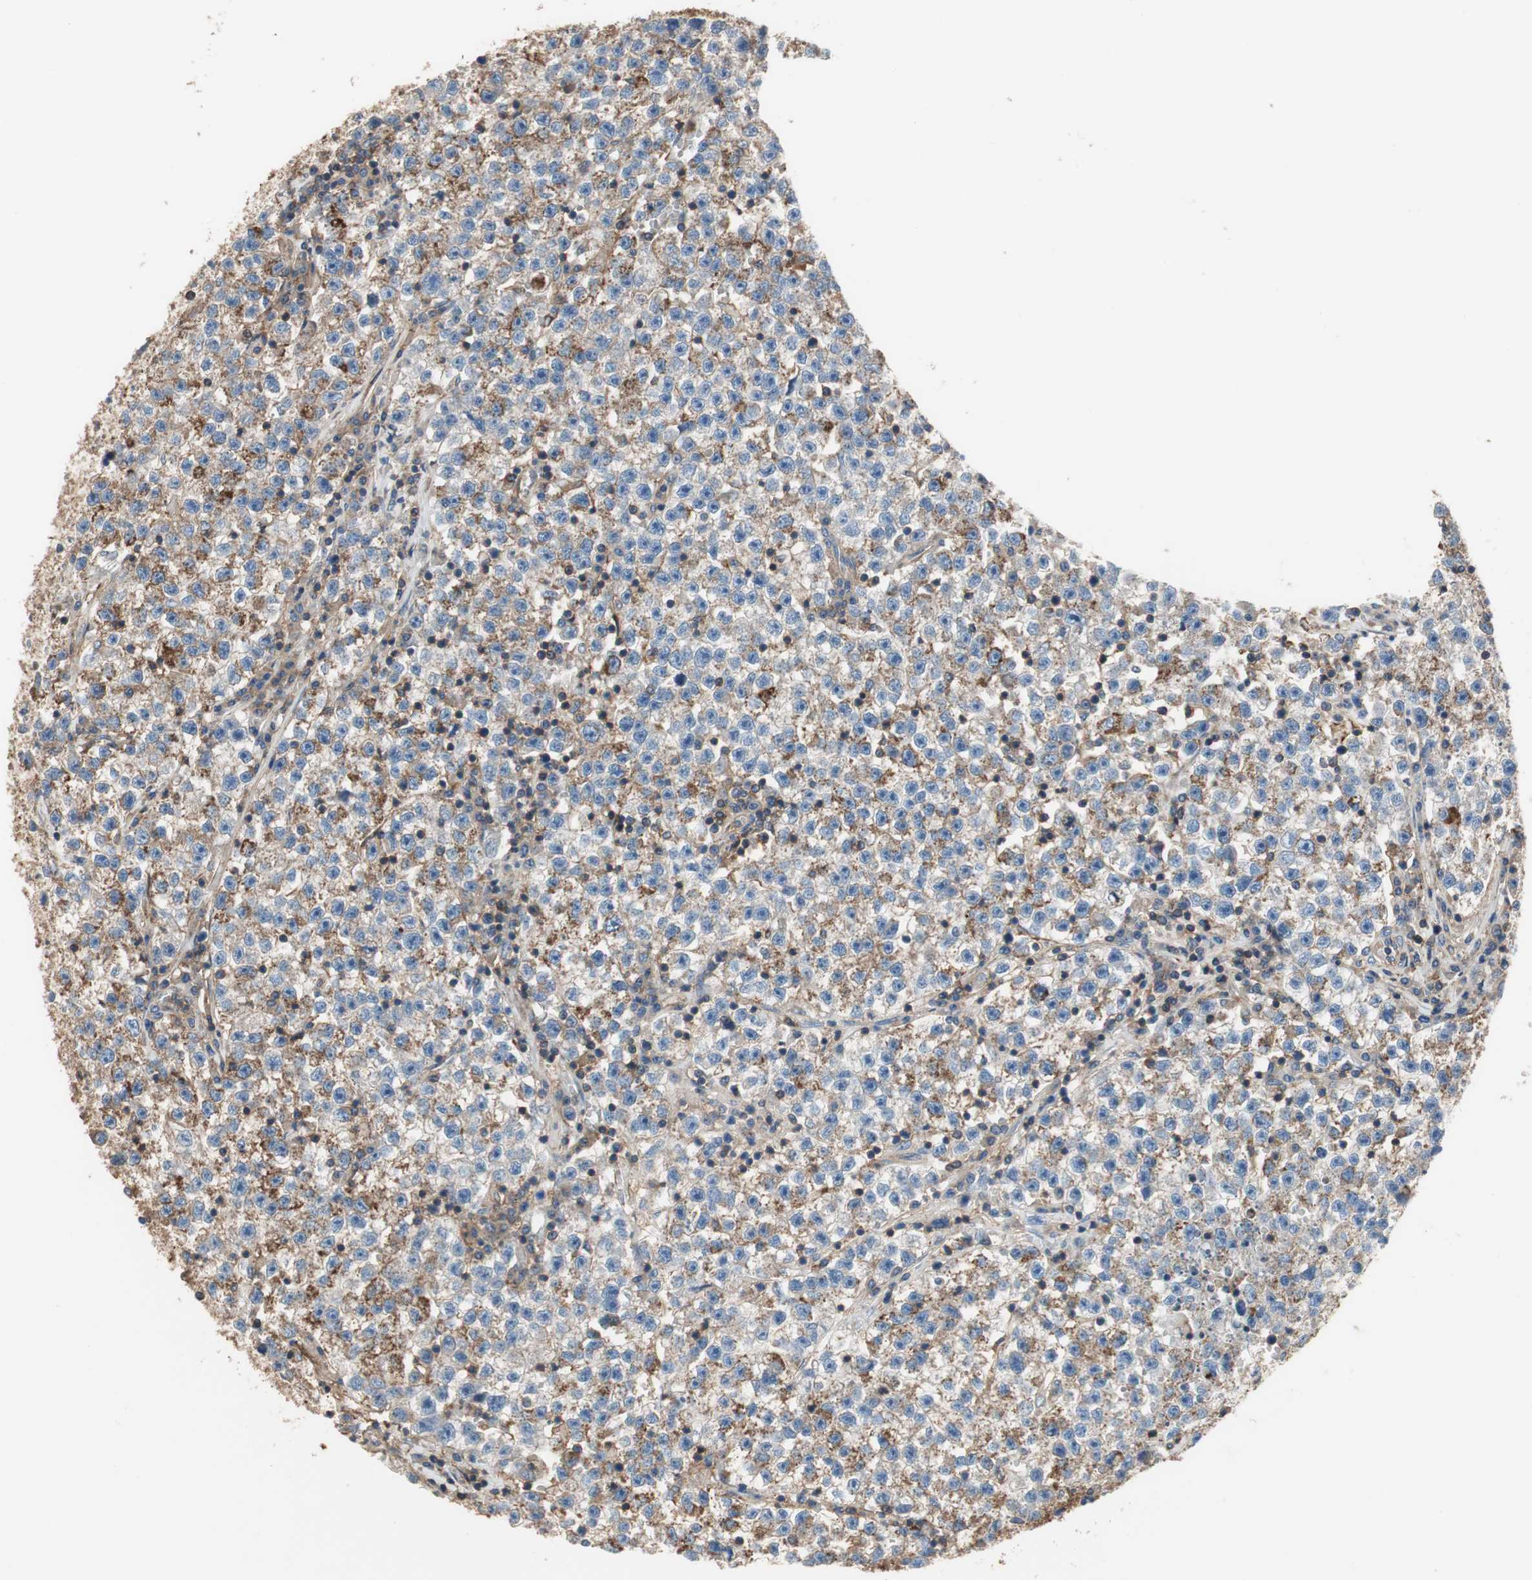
{"staining": {"intensity": "moderate", "quantity": "<25%", "location": "cytoplasmic/membranous"}, "tissue": "testis cancer", "cell_type": "Tumor cells", "image_type": "cancer", "snomed": [{"axis": "morphology", "description": "Seminoma, NOS"}, {"axis": "topography", "description": "Testis"}], "caption": "Immunohistochemical staining of seminoma (testis) shows low levels of moderate cytoplasmic/membranous positivity in about <25% of tumor cells.", "gene": "IL1RL1", "patient": {"sex": "male", "age": 22}}